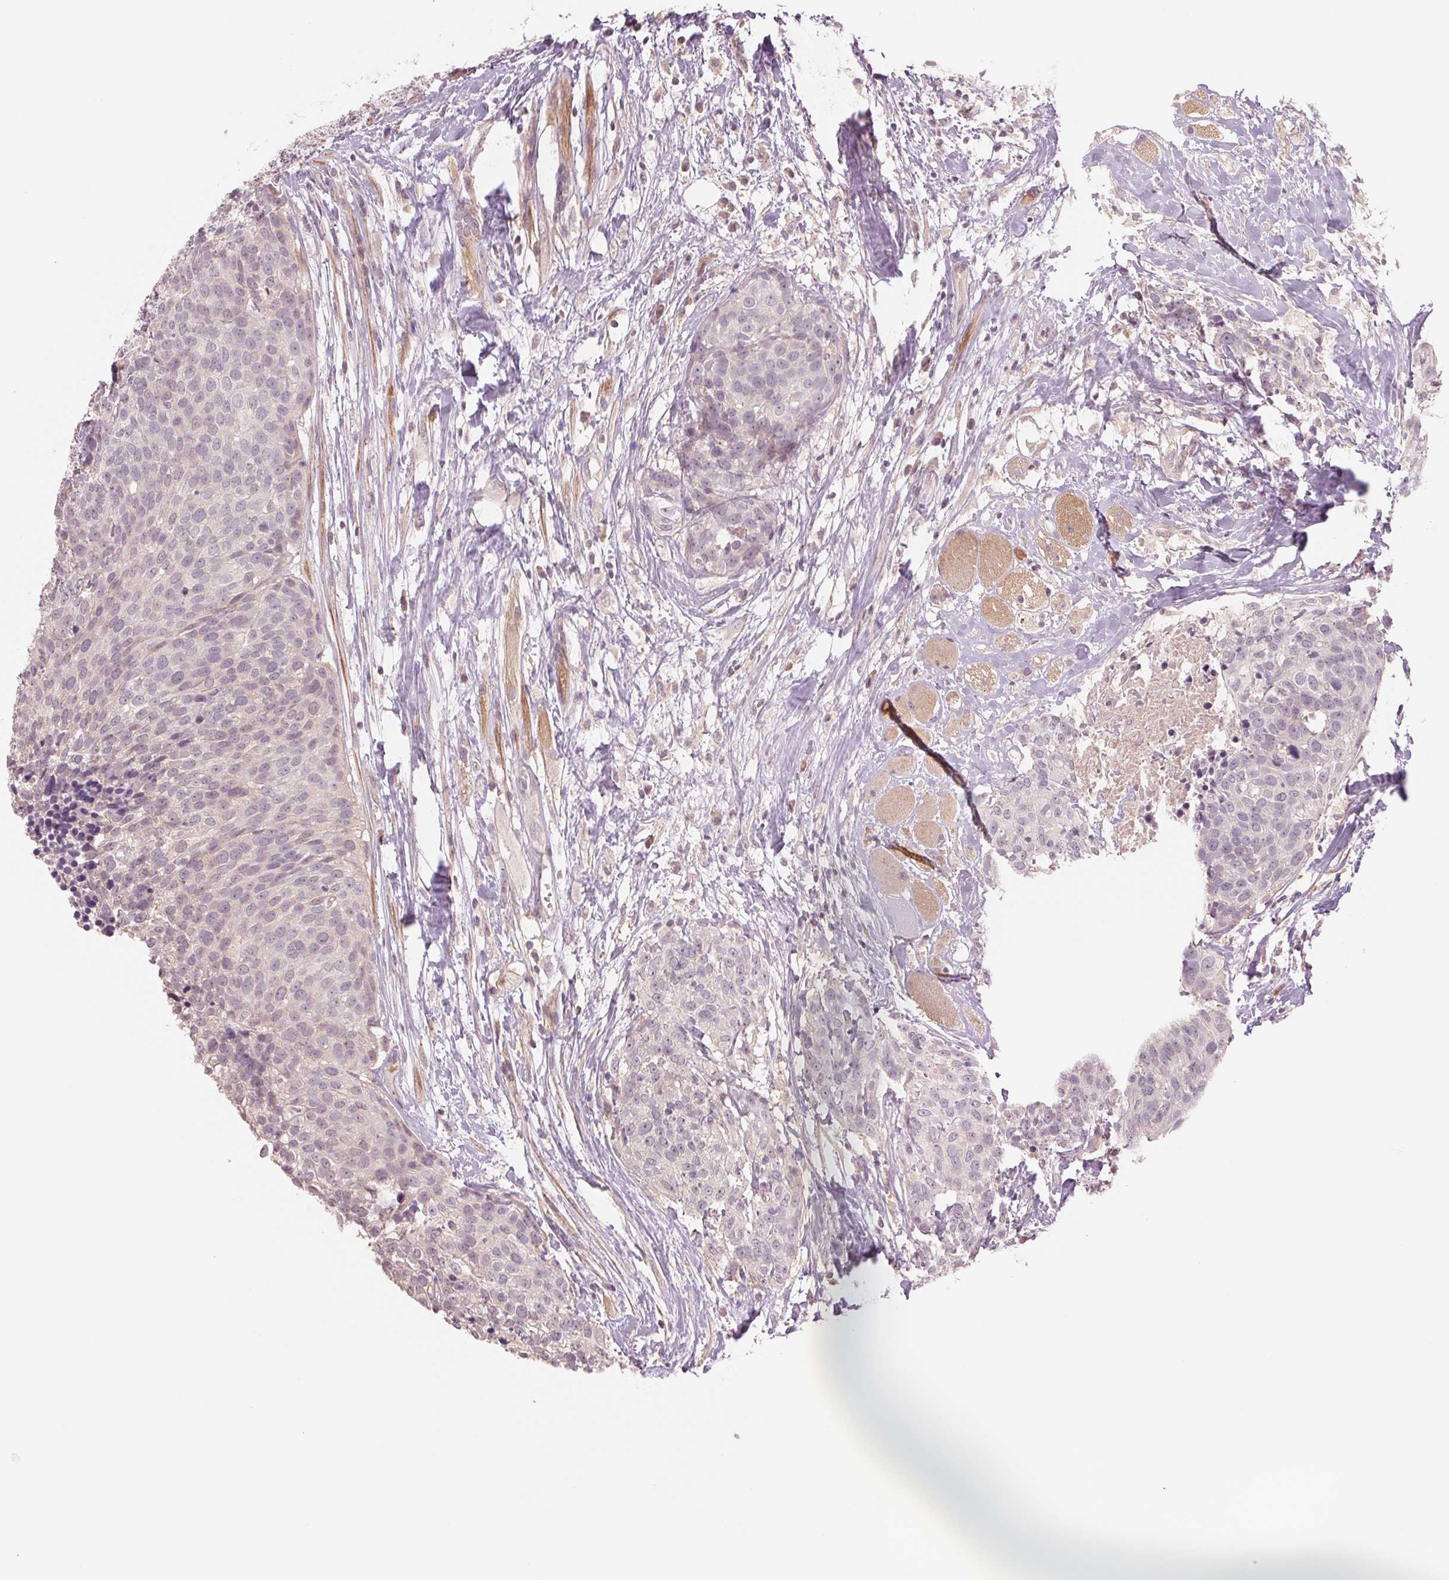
{"staining": {"intensity": "negative", "quantity": "none", "location": "none"}, "tissue": "head and neck cancer", "cell_type": "Tumor cells", "image_type": "cancer", "snomed": [{"axis": "morphology", "description": "Squamous cell carcinoma, NOS"}, {"axis": "topography", "description": "Oral tissue"}, {"axis": "topography", "description": "Head-Neck"}], "caption": "DAB immunohistochemical staining of squamous cell carcinoma (head and neck) reveals no significant positivity in tumor cells. (Brightfield microscopy of DAB immunohistochemistry at high magnification).", "gene": "PPIA", "patient": {"sex": "male", "age": 64}}